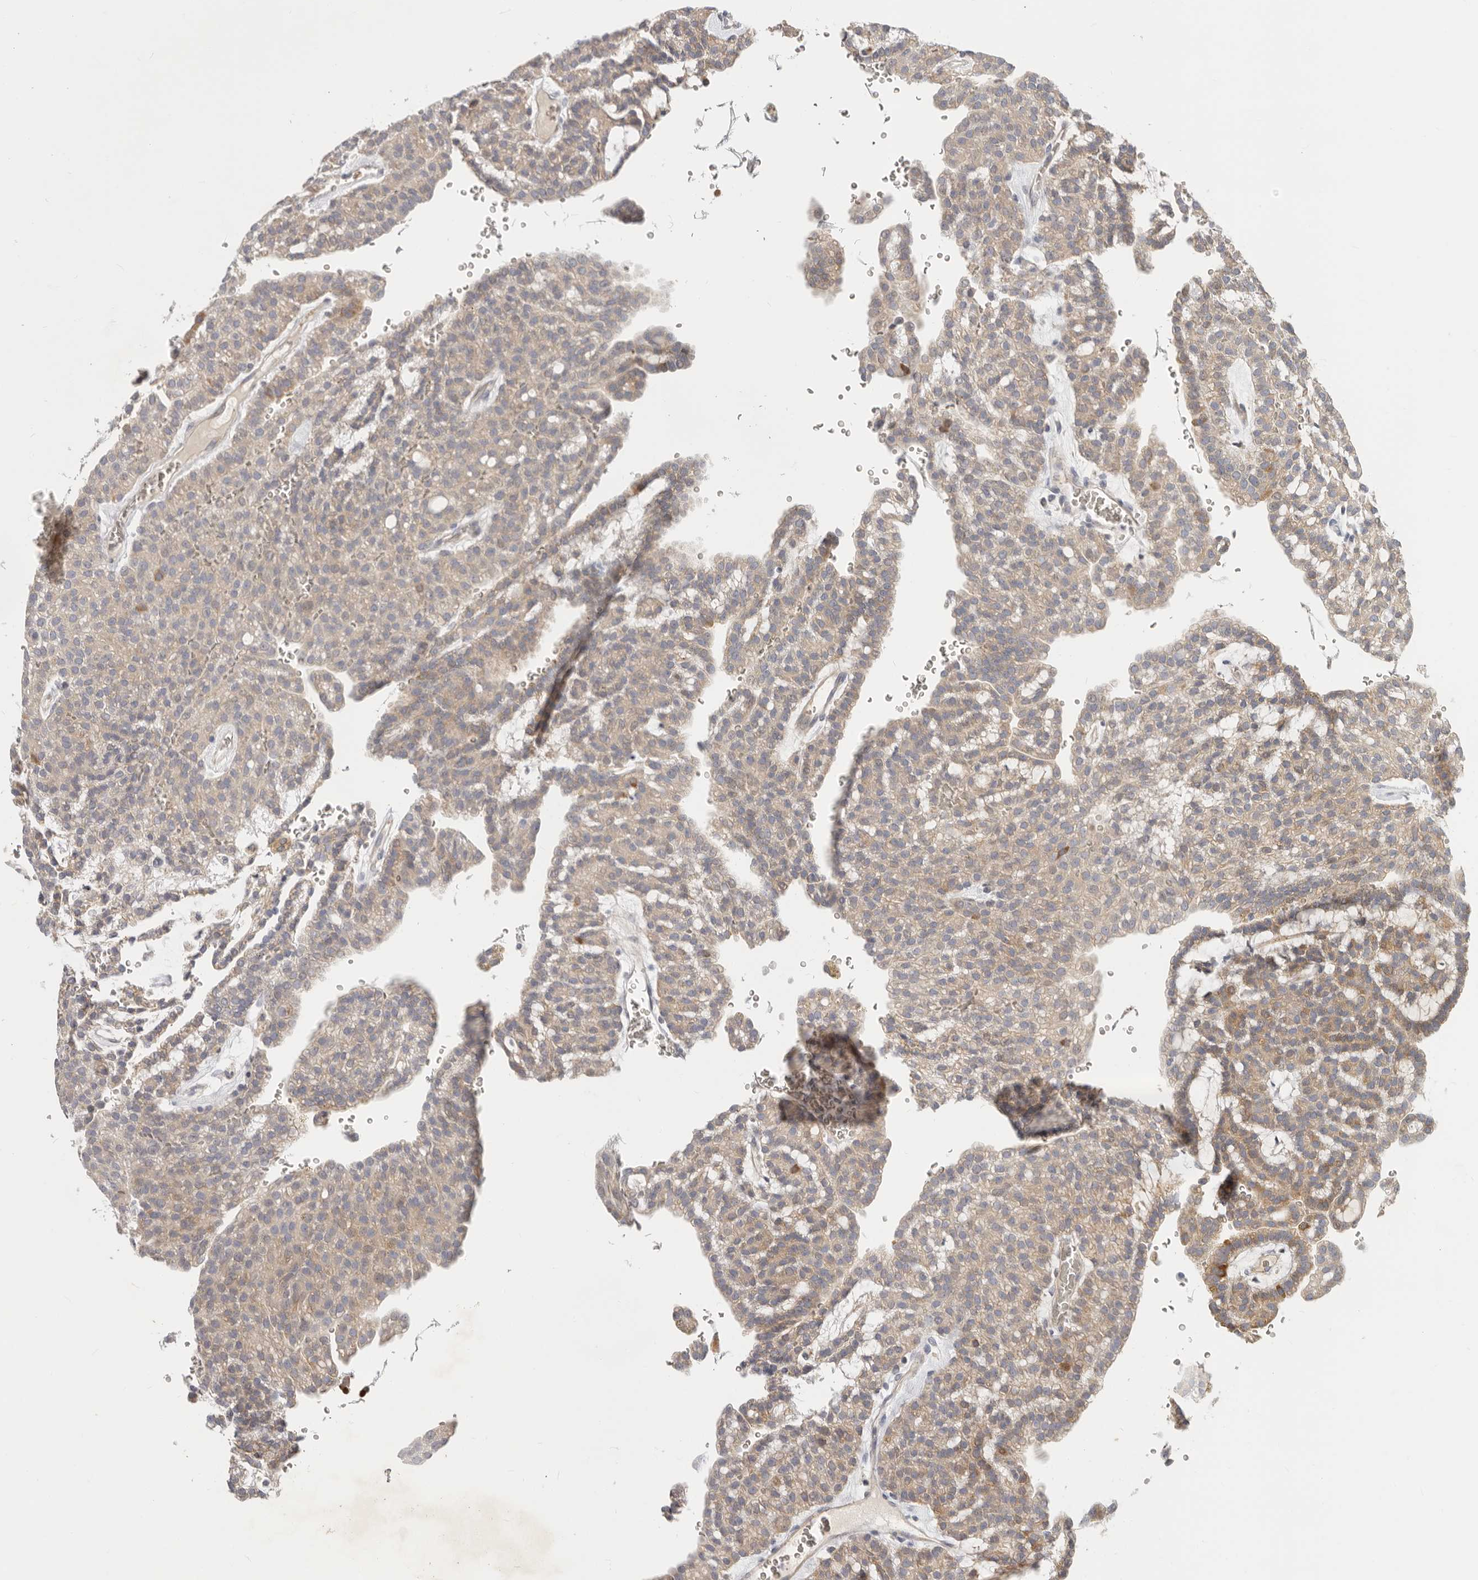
{"staining": {"intensity": "weak", "quantity": "25%-75%", "location": "cytoplasmic/membranous"}, "tissue": "renal cancer", "cell_type": "Tumor cells", "image_type": "cancer", "snomed": [{"axis": "morphology", "description": "Adenocarcinoma, NOS"}, {"axis": "topography", "description": "Kidney"}], "caption": "Protein positivity by IHC exhibits weak cytoplasmic/membranous positivity in approximately 25%-75% of tumor cells in renal cancer (adenocarcinoma).", "gene": "TFB2M", "patient": {"sex": "male", "age": 63}}